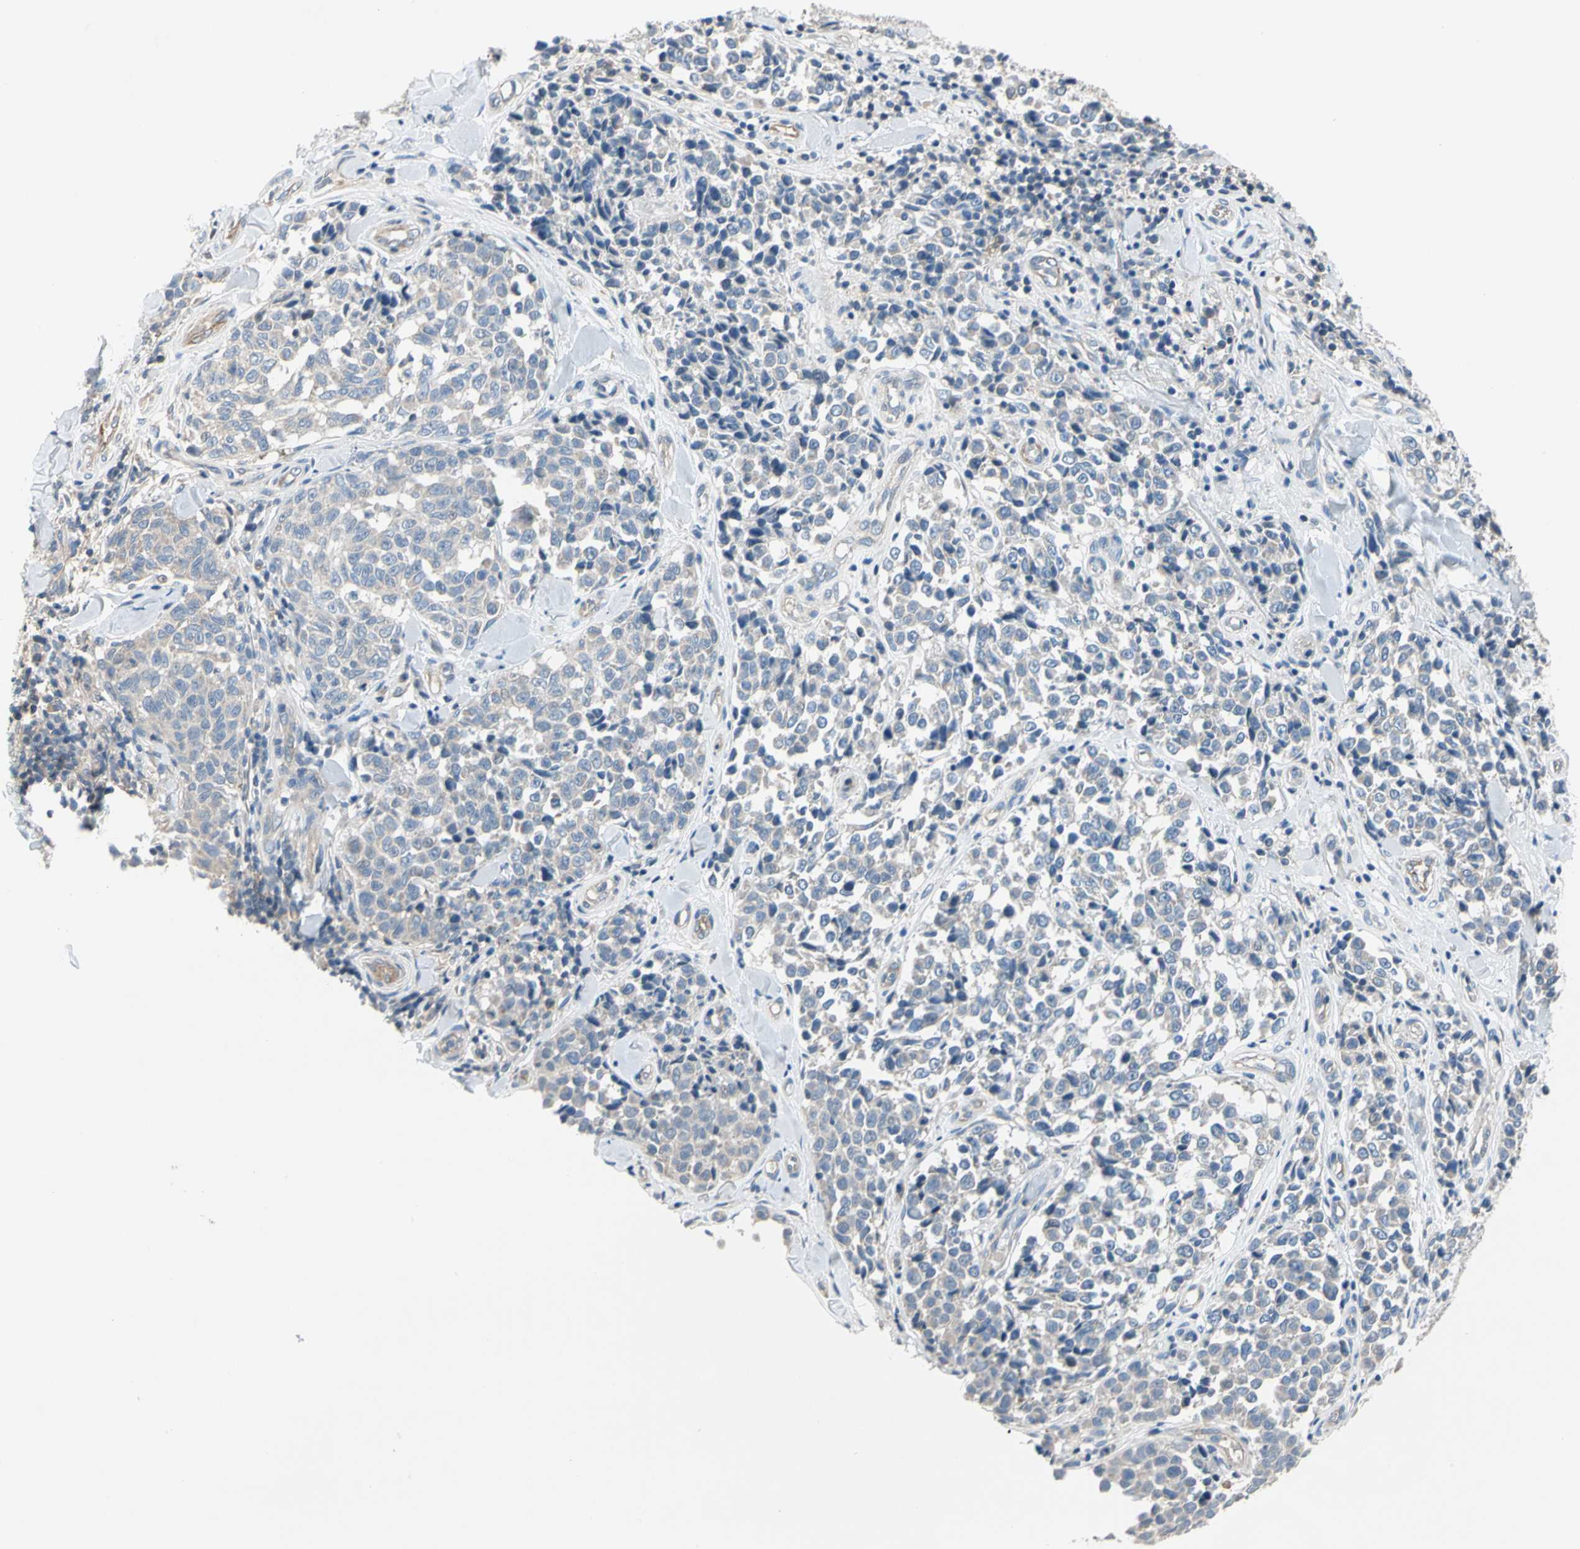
{"staining": {"intensity": "weak", "quantity": "<25%", "location": "cytoplasmic/membranous"}, "tissue": "melanoma", "cell_type": "Tumor cells", "image_type": "cancer", "snomed": [{"axis": "morphology", "description": "Malignant melanoma, NOS"}, {"axis": "topography", "description": "Skin"}], "caption": "Immunohistochemistry (IHC) photomicrograph of neoplastic tissue: malignant melanoma stained with DAB (3,3'-diaminobenzidine) exhibits no significant protein staining in tumor cells. (DAB (3,3'-diaminobenzidine) immunohistochemistry visualized using brightfield microscopy, high magnification).", "gene": "GPR153", "patient": {"sex": "female", "age": 64}}